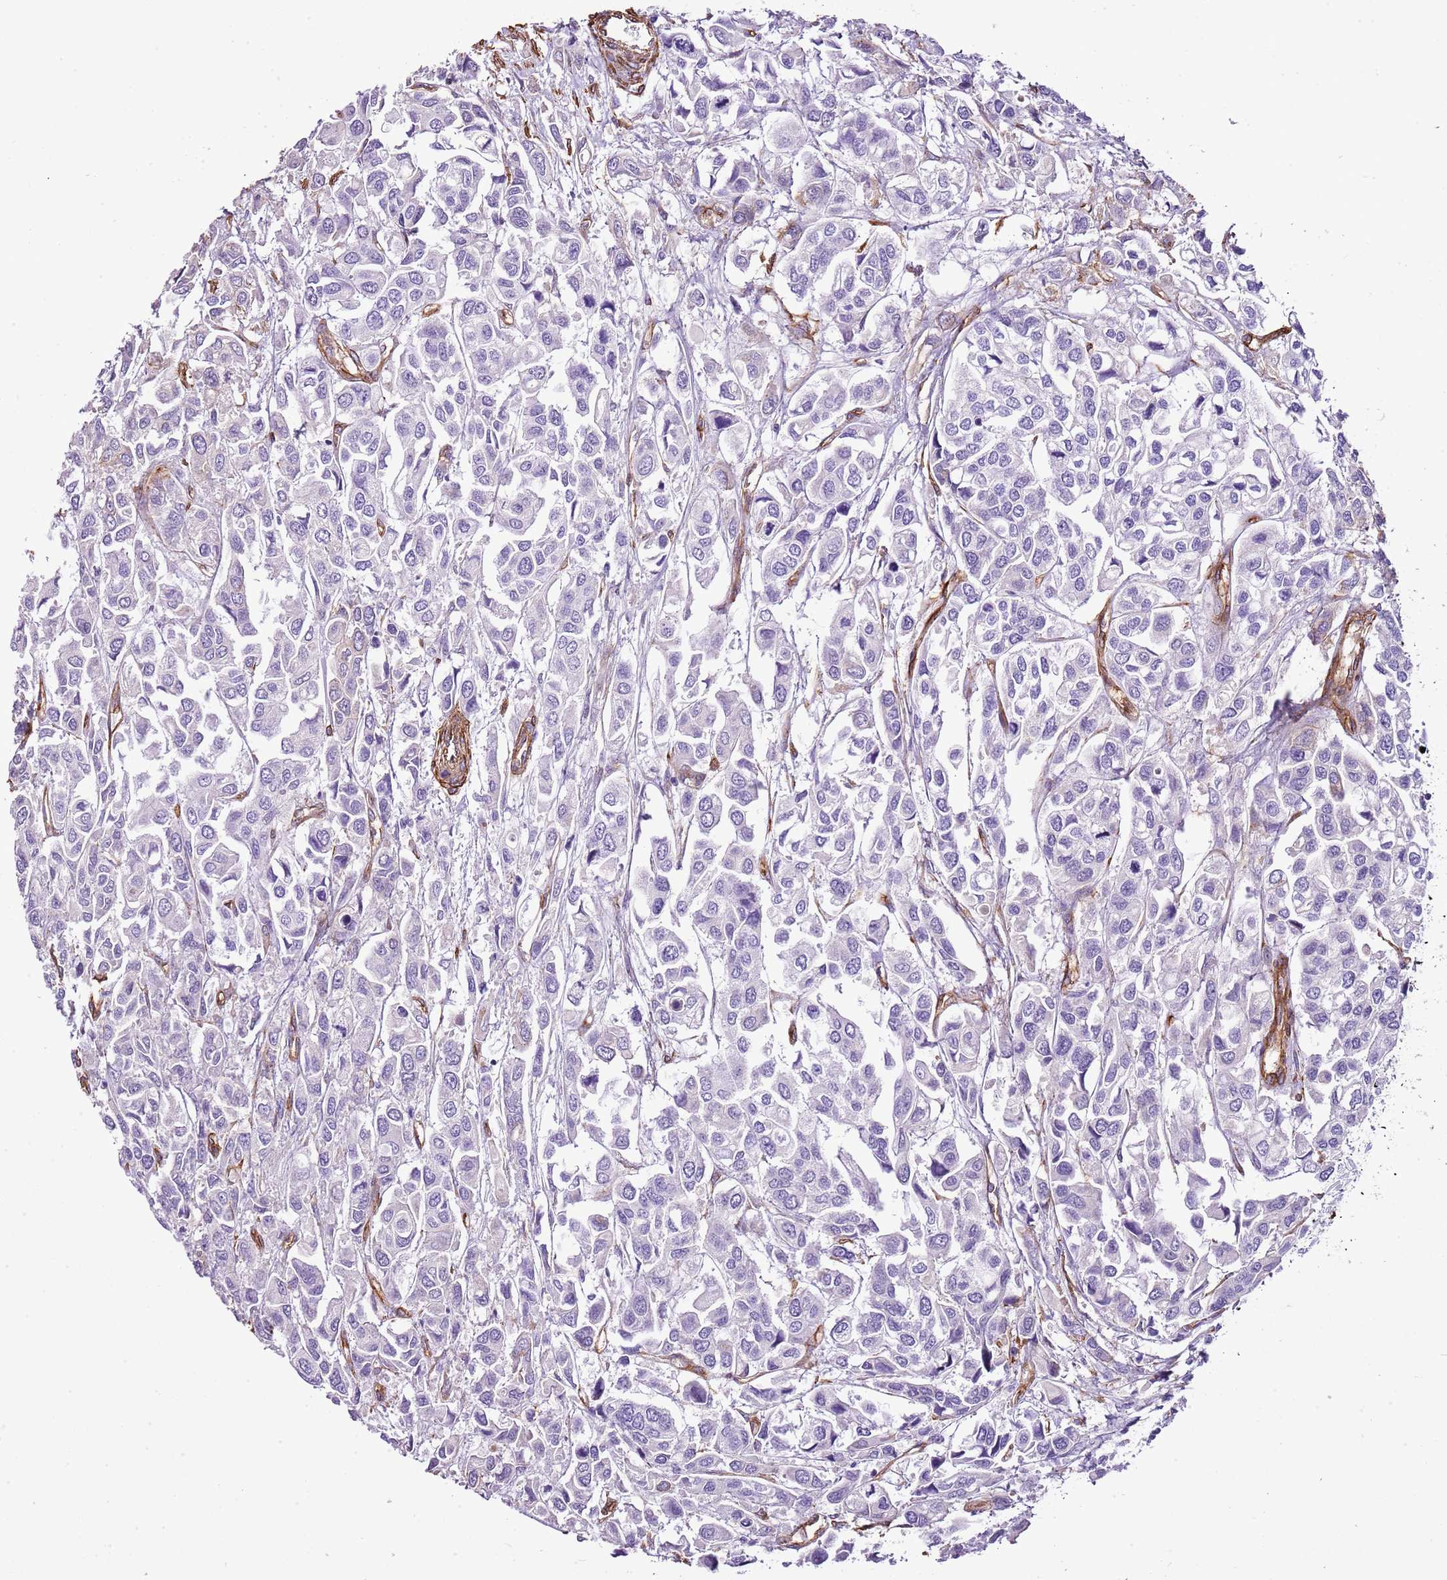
{"staining": {"intensity": "negative", "quantity": "none", "location": "none"}, "tissue": "urothelial cancer", "cell_type": "Tumor cells", "image_type": "cancer", "snomed": [{"axis": "morphology", "description": "Urothelial carcinoma, High grade"}, {"axis": "topography", "description": "Urinary bladder"}], "caption": "Immunohistochemistry micrograph of neoplastic tissue: human high-grade urothelial carcinoma stained with DAB shows no significant protein staining in tumor cells.", "gene": "CTDSPL", "patient": {"sex": "male", "age": 67}}